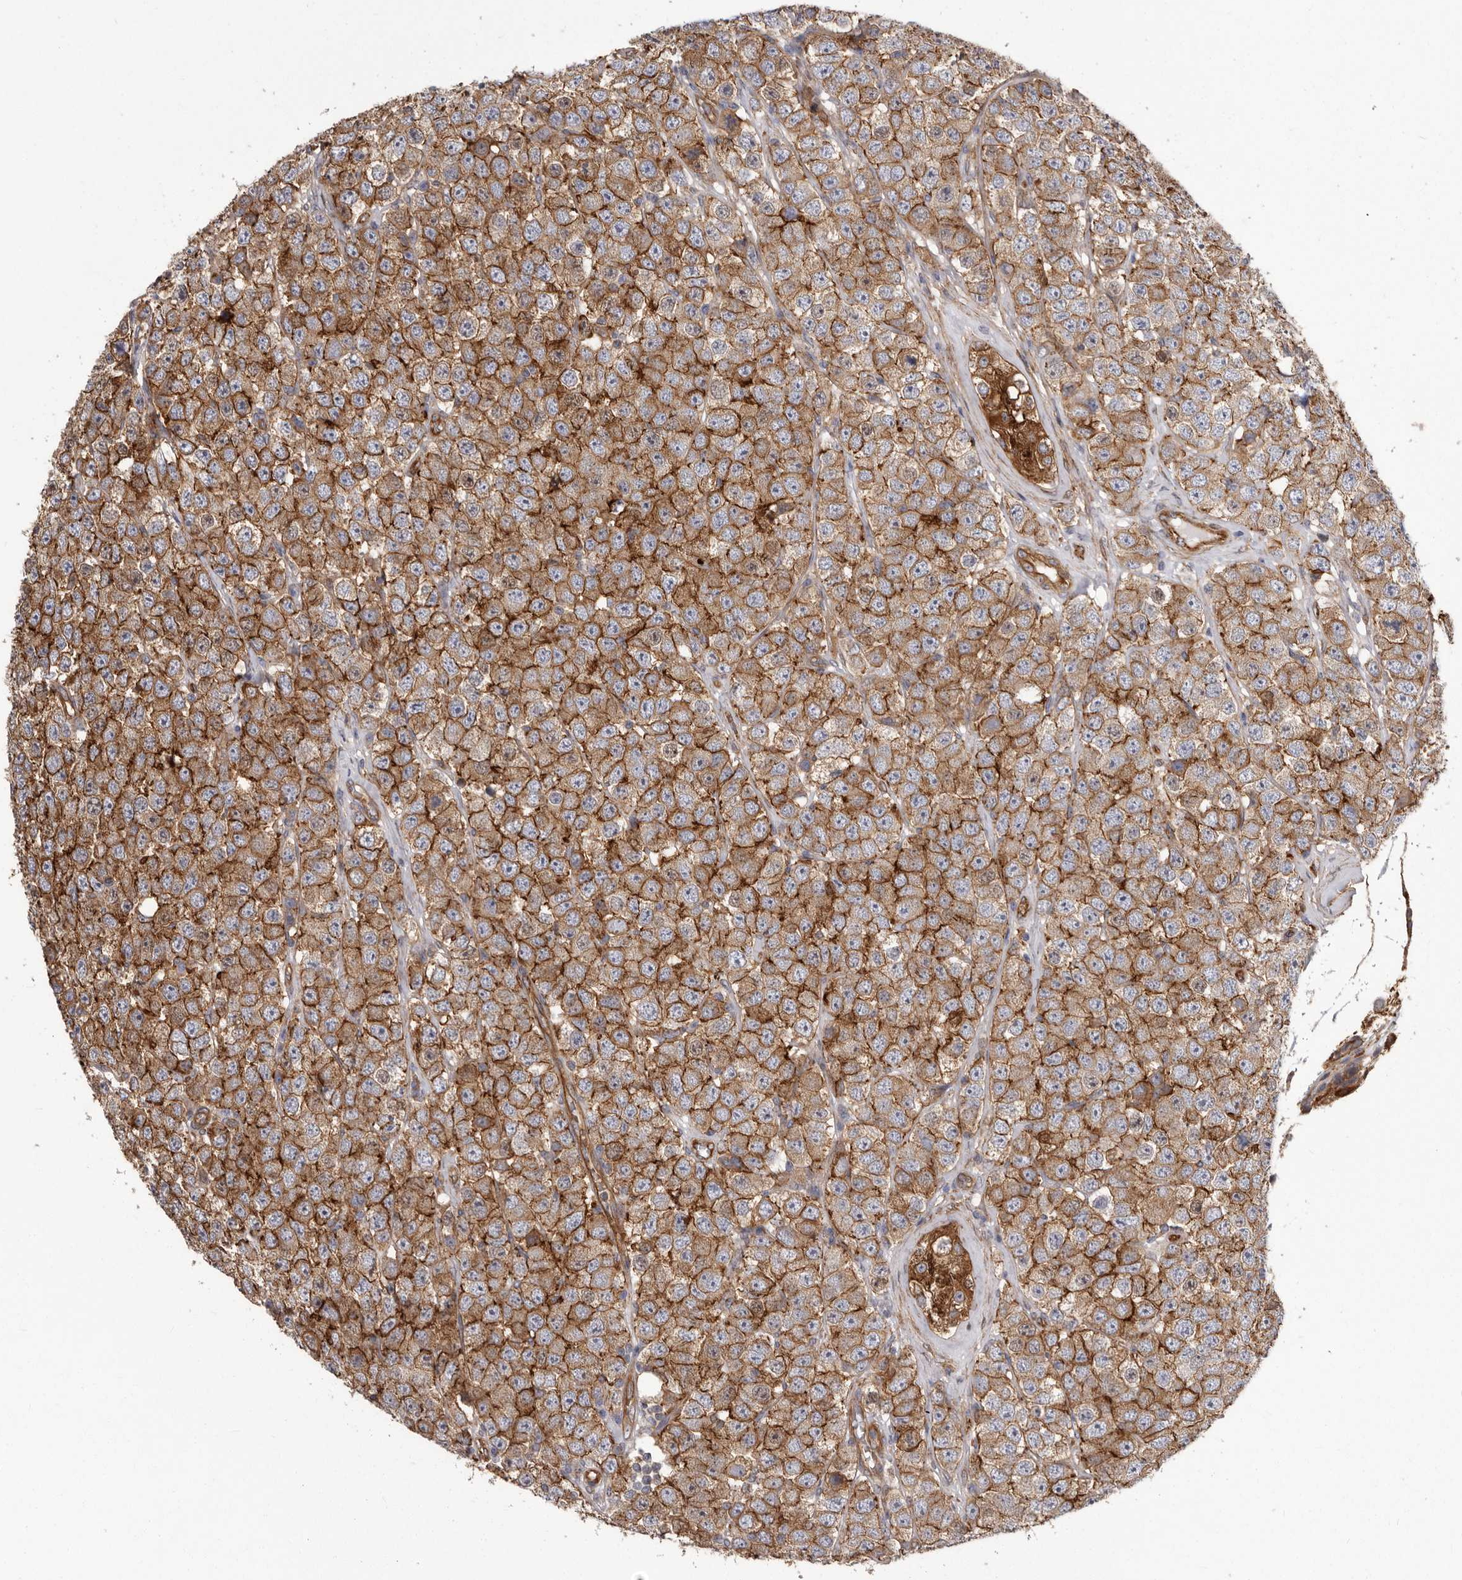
{"staining": {"intensity": "moderate", "quantity": ">75%", "location": "cytoplasmic/membranous"}, "tissue": "testis cancer", "cell_type": "Tumor cells", "image_type": "cancer", "snomed": [{"axis": "morphology", "description": "Seminoma, NOS"}, {"axis": "topography", "description": "Testis"}], "caption": "DAB immunohistochemical staining of testis cancer shows moderate cytoplasmic/membranous protein expression in about >75% of tumor cells. (DAB IHC, brown staining for protein, blue staining for nuclei).", "gene": "ENAH", "patient": {"sex": "male", "age": 28}}